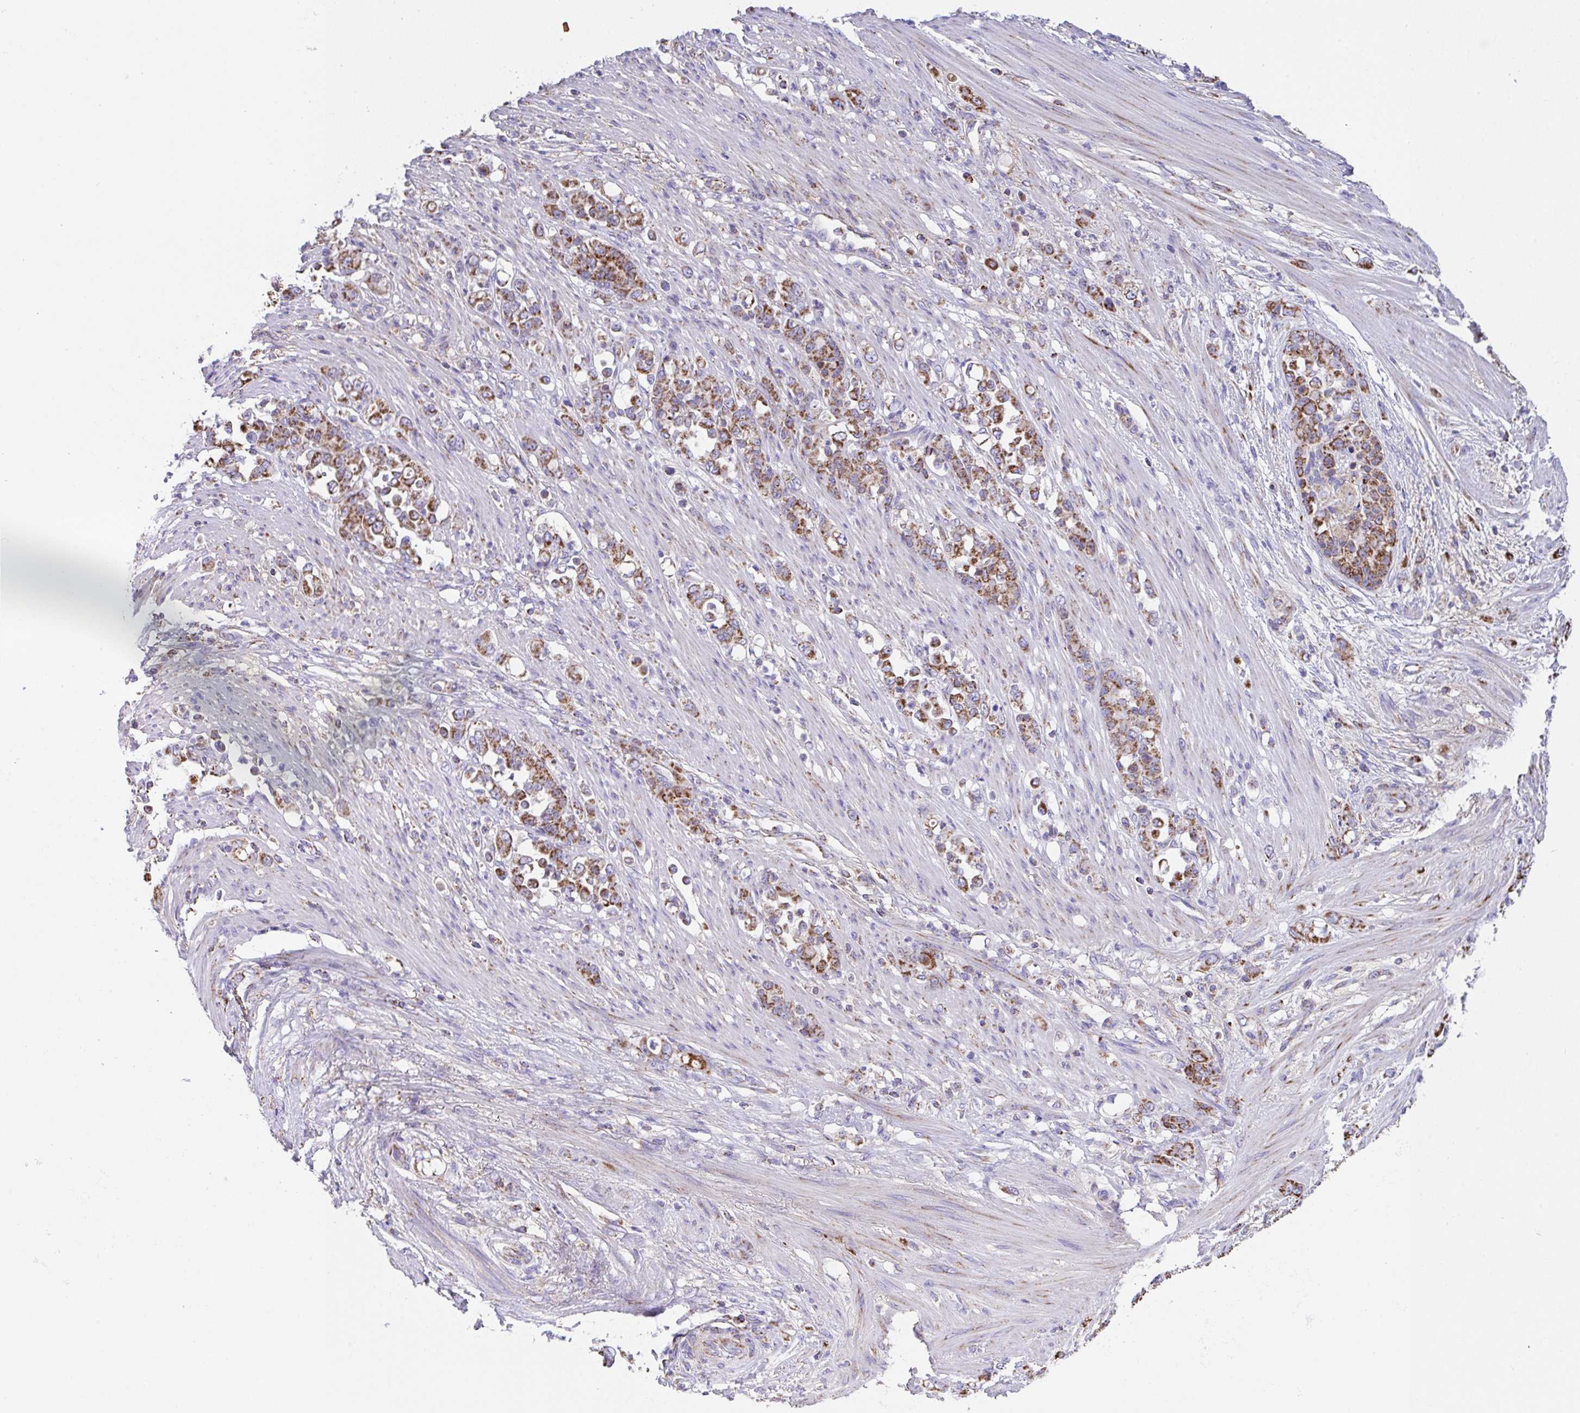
{"staining": {"intensity": "moderate", "quantity": ">75%", "location": "cytoplasmic/membranous"}, "tissue": "stomach cancer", "cell_type": "Tumor cells", "image_type": "cancer", "snomed": [{"axis": "morphology", "description": "Normal tissue, NOS"}, {"axis": "morphology", "description": "Adenocarcinoma, NOS"}, {"axis": "topography", "description": "Stomach"}], "caption": "Moderate cytoplasmic/membranous protein expression is present in about >75% of tumor cells in adenocarcinoma (stomach).", "gene": "PCMTD2", "patient": {"sex": "female", "age": 79}}